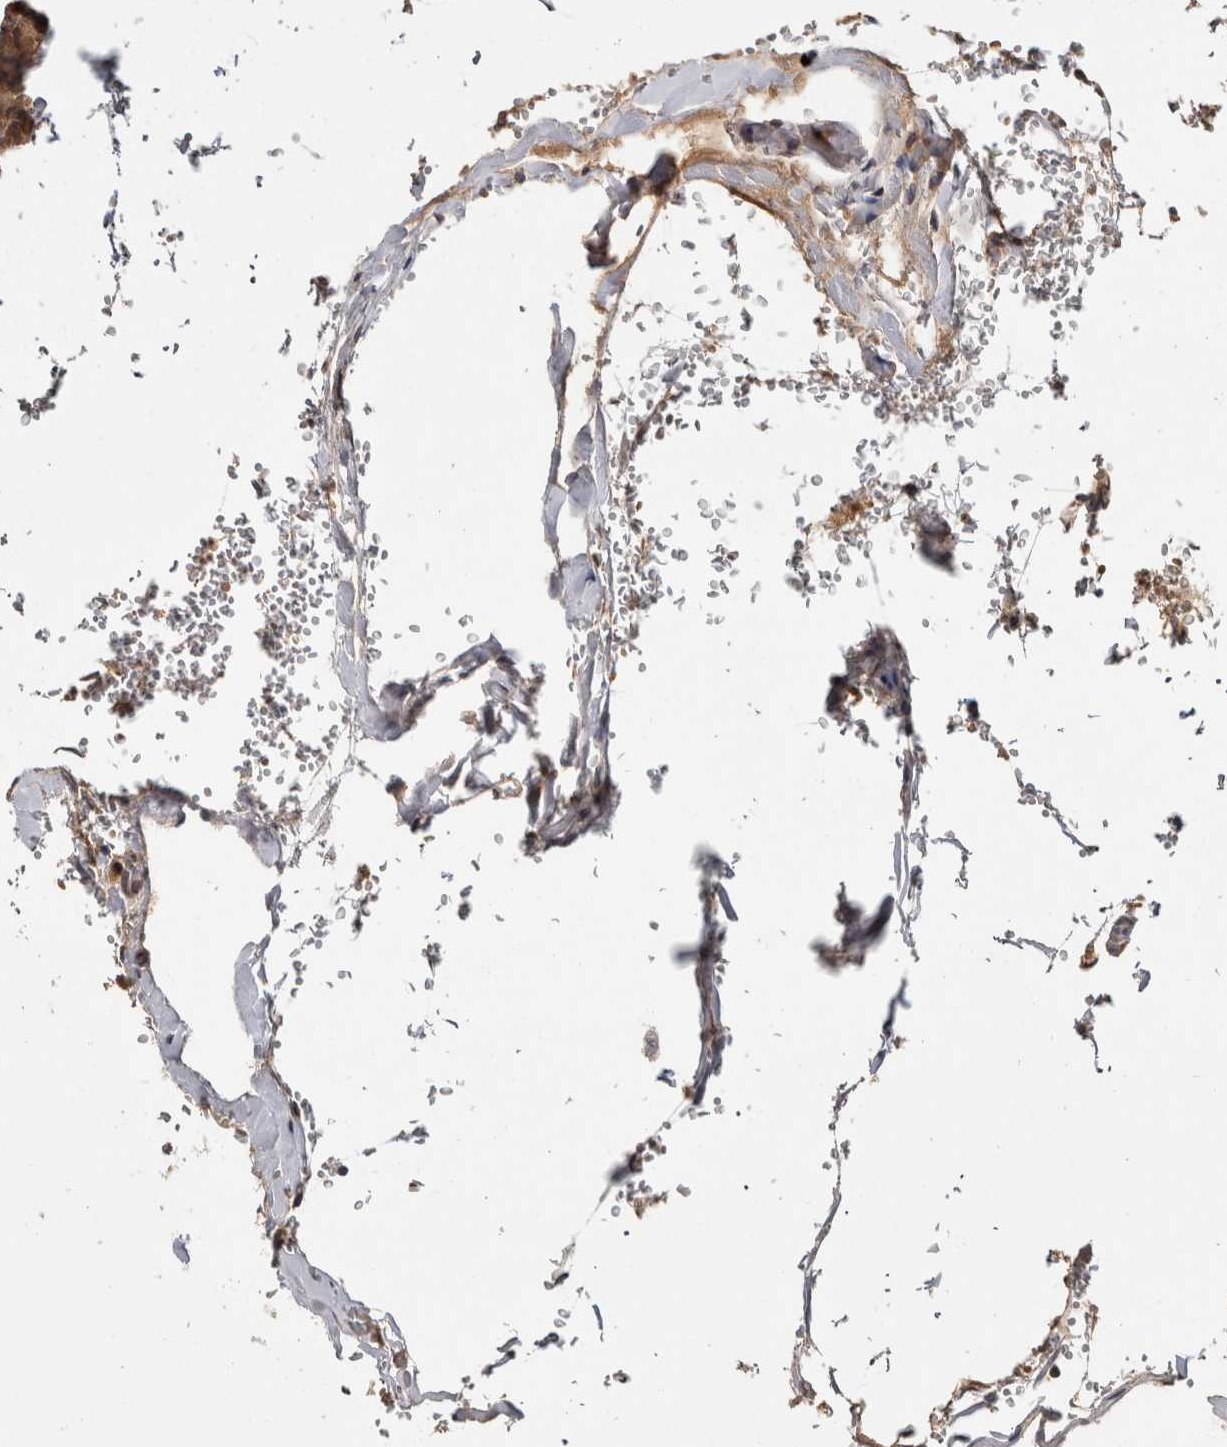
{"staining": {"intensity": "moderate", "quantity": ">75%", "location": "cytoplasmic/membranous"}, "tissue": "pancreas", "cell_type": "Exocrine glandular cells", "image_type": "normal", "snomed": [{"axis": "morphology", "description": "Normal tissue, NOS"}, {"axis": "topography", "description": "Pancreas"}], "caption": "The photomicrograph exhibits immunohistochemical staining of benign pancreas. There is moderate cytoplasmic/membranous expression is appreciated in about >75% of exocrine glandular cells.", "gene": "HMOX2", "patient": {"sex": "female", "age": 43}}